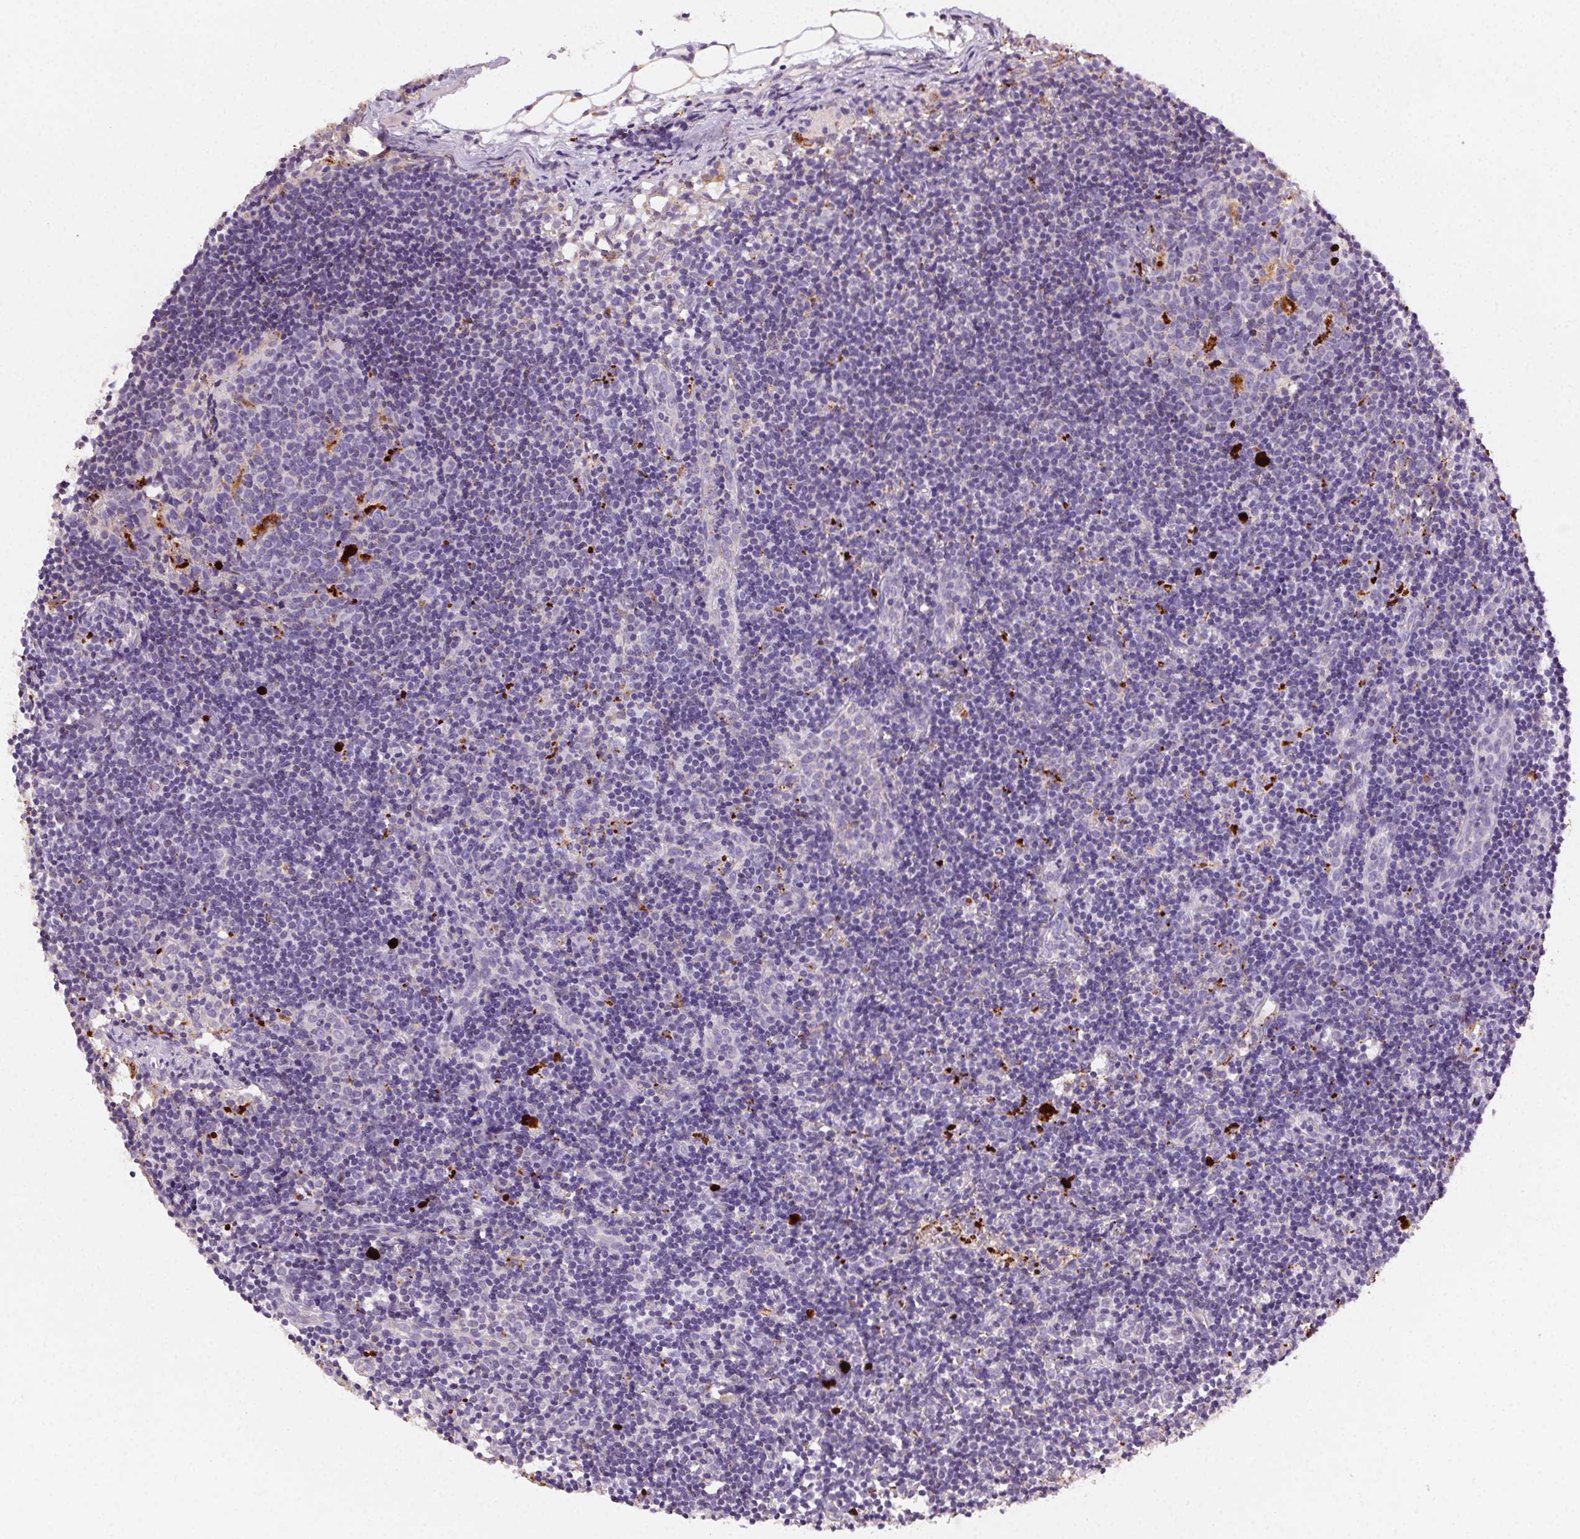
{"staining": {"intensity": "moderate", "quantity": "<25%", "location": "cytoplasmic/membranous"}, "tissue": "lymph node", "cell_type": "Germinal center cells", "image_type": "normal", "snomed": [{"axis": "morphology", "description": "Normal tissue, NOS"}, {"axis": "topography", "description": "Lymph node"}], "caption": "Protein expression analysis of unremarkable lymph node reveals moderate cytoplasmic/membranous staining in approximately <25% of germinal center cells. The protein is stained brown, and the nuclei are stained in blue (DAB (3,3'-diaminobenzidine) IHC with brightfield microscopy, high magnification).", "gene": "SCPEP1", "patient": {"sex": "female", "age": 41}}